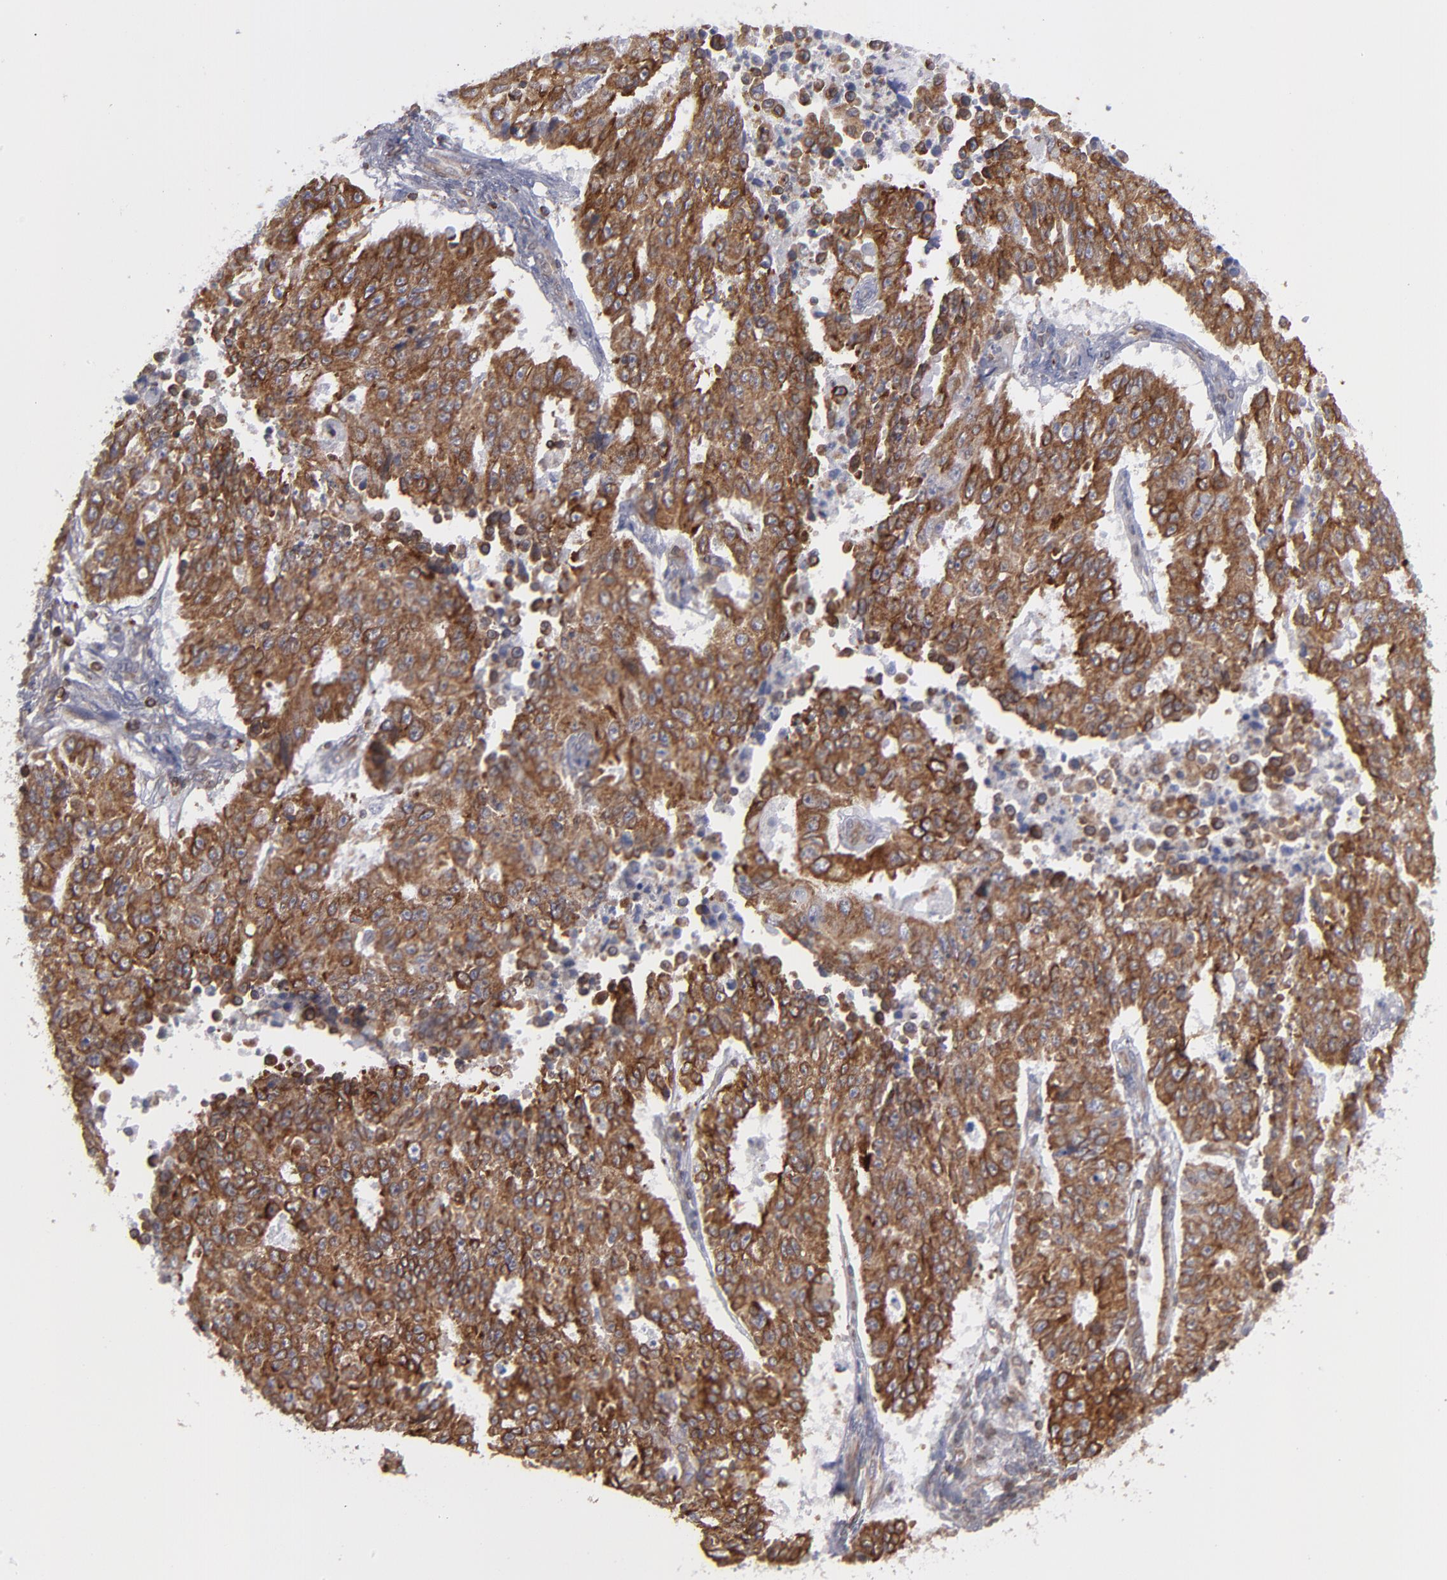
{"staining": {"intensity": "strong", "quantity": ">75%", "location": "cytoplasmic/membranous"}, "tissue": "endometrial cancer", "cell_type": "Tumor cells", "image_type": "cancer", "snomed": [{"axis": "morphology", "description": "Adenocarcinoma, NOS"}, {"axis": "topography", "description": "Endometrium"}], "caption": "Immunohistochemical staining of endometrial cancer displays high levels of strong cytoplasmic/membranous positivity in about >75% of tumor cells.", "gene": "TMX1", "patient": {"sex": "female", "age": 42}}